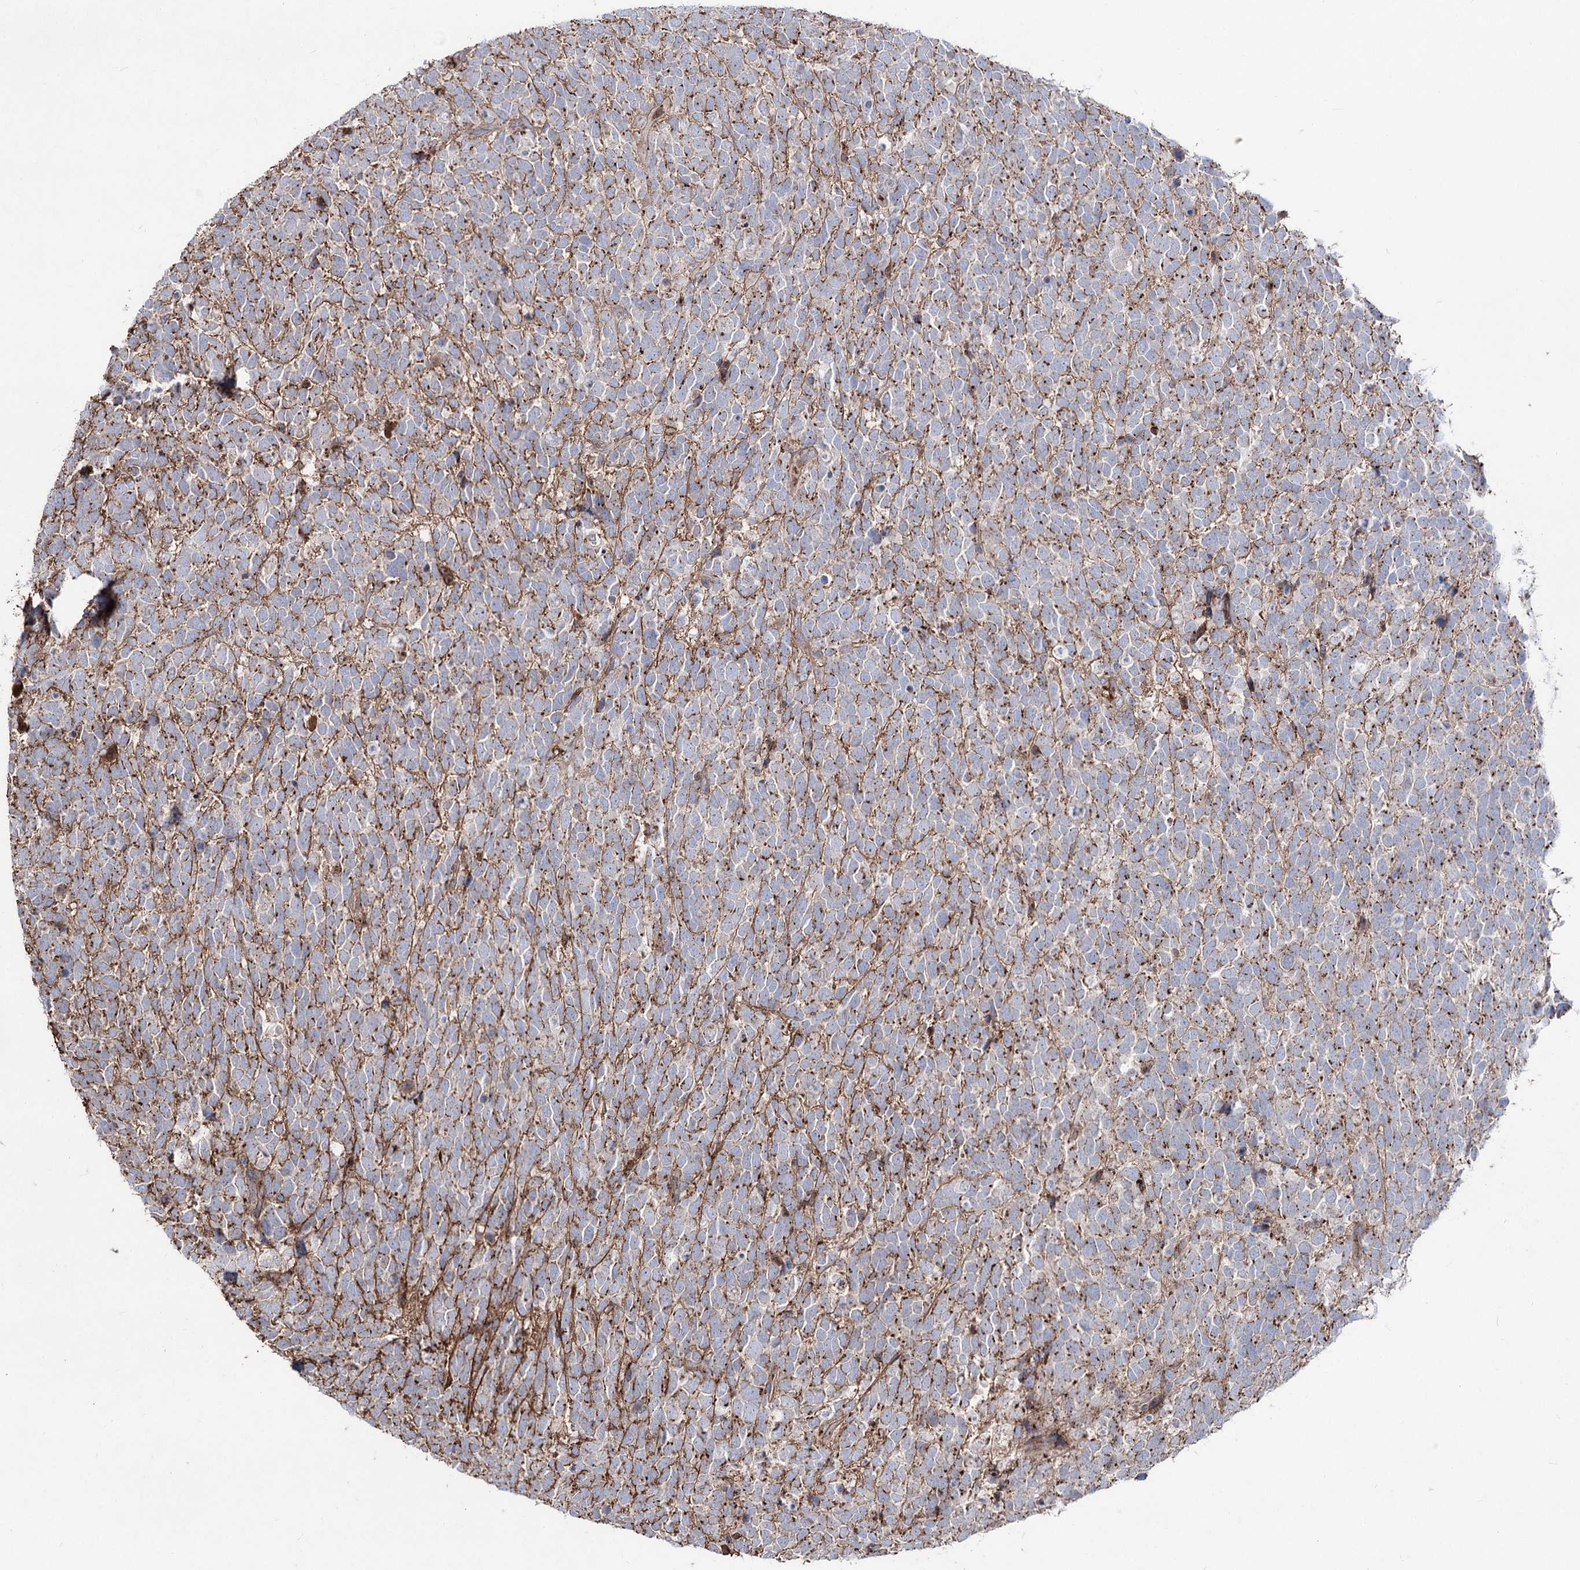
{"staining": {"intensity": "strong", "quantity": "25%-75%", "location": "cytoplasmic/membranous"}, "tissue": "urothelial cancer", "cell_type": "Tumor cells", "image_type": "cancer", "snomed": [{"axis": "morphology", "description": "Urothelial carcinoma, High grade"}, {"axis": "topography", "description": "Urinary bladder"}], "caption": "Immunohistochemistry photomicrograph of human urothelial carcinoma (high-grade) stained for a protein (brown), which exhibits high levels of strong cytoplasmic/membranous positivity in about 25%-75% of tumor cells.", "gene": "ARHGAP20", "patient": {"sex": "female", "age": 82}}